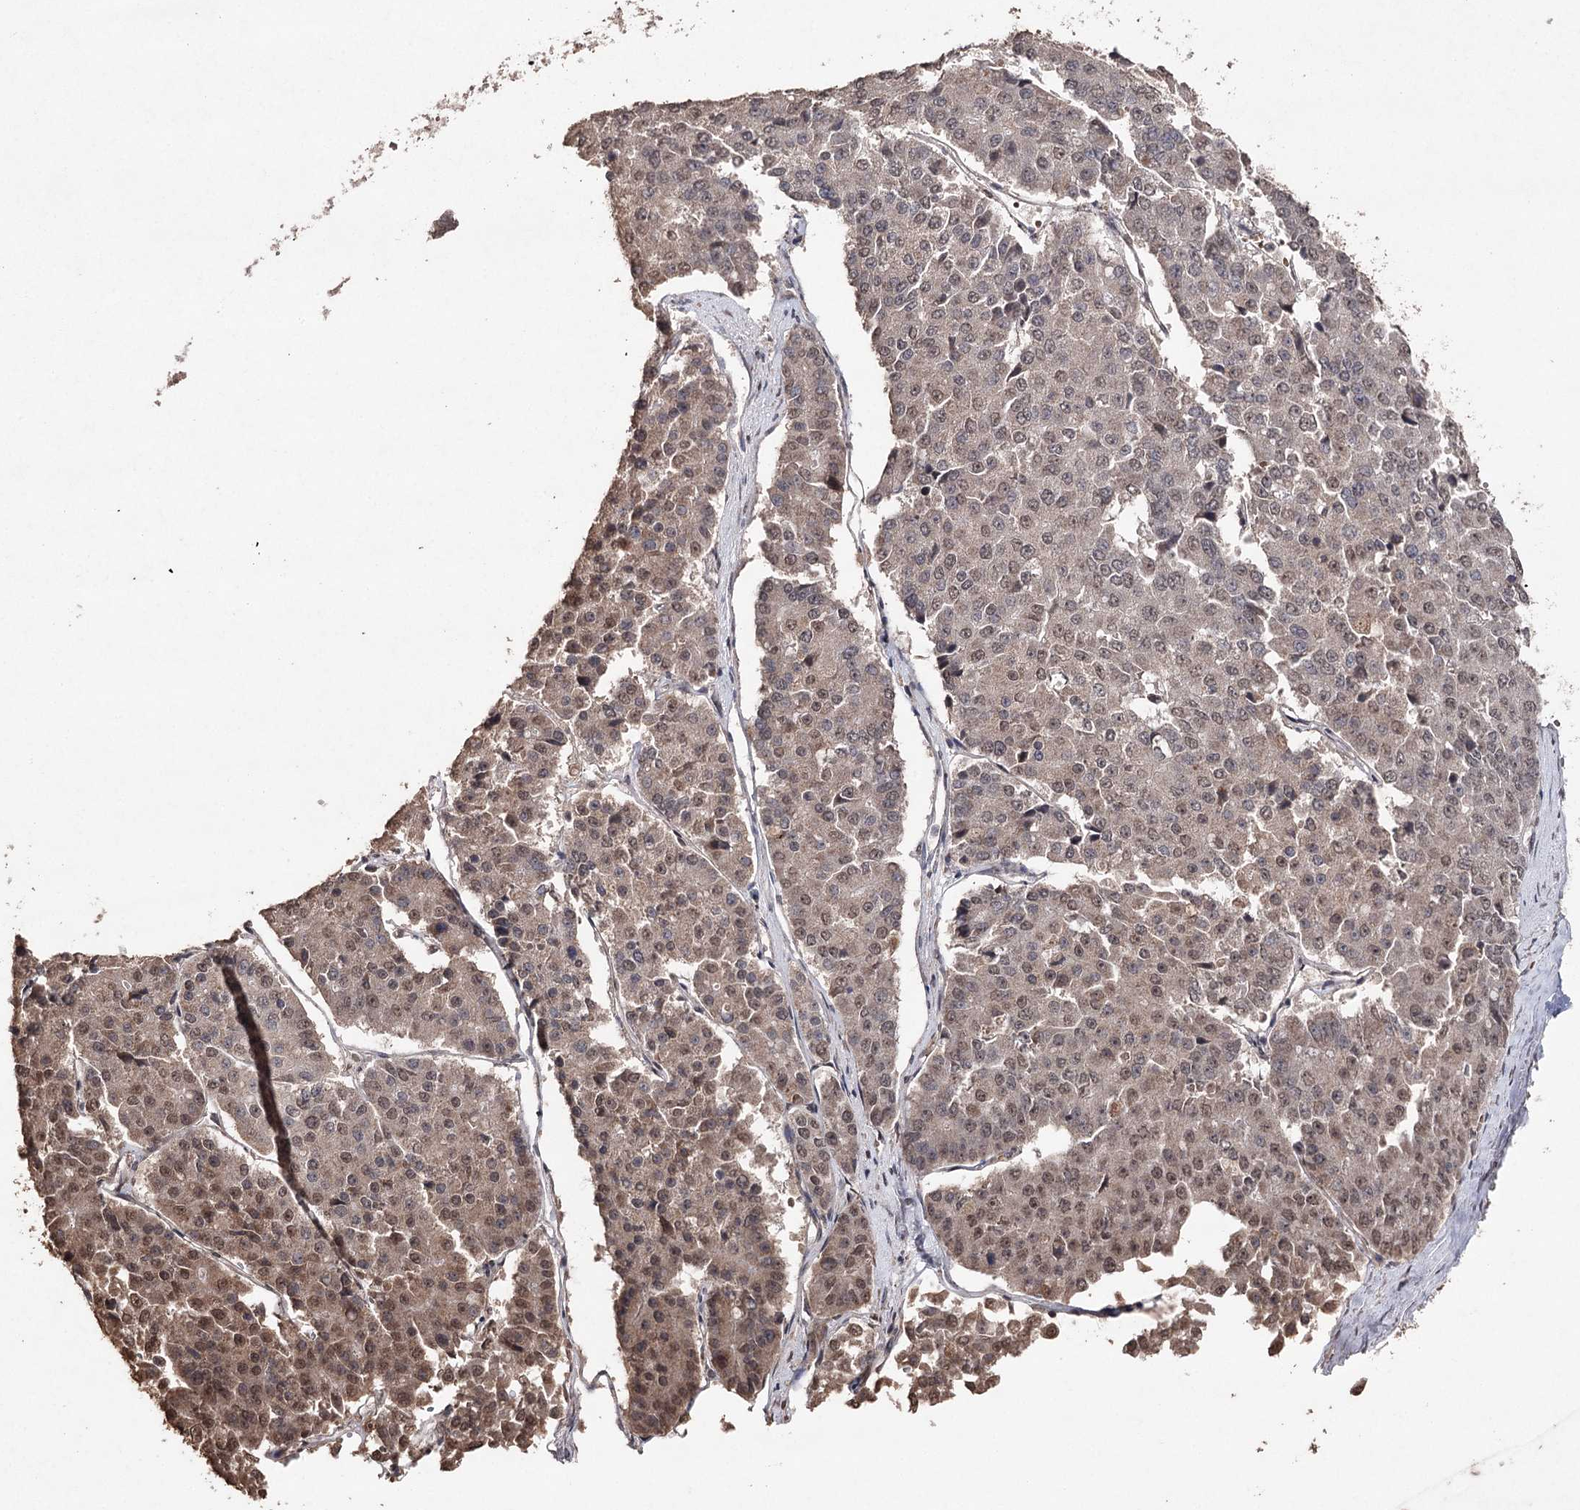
{"staining": {"intensity": "moderate", "quantity": "25%-75%", "location": "cytoplasmic/membranous,nuclear"}, "tissue": "pancreatic cancer", "cell_type": "Tumor cells", "image_type": "cancer", "snomed": [{"axis": "morphology", "description": "Adenocarcinoma, NOS"}, {"axis": "topography", "description": "Pancreas"}], "caption": "DAB immunohistochemical staining of pancreatic cancer (adenocarcinoma) exhibits moderate cytoplasmic/membranous and nuclear protein staining in approximately 25%-75% of tumor cells.", "gene": "ATG14", "patient": {"sex": "male", "age": 50}}